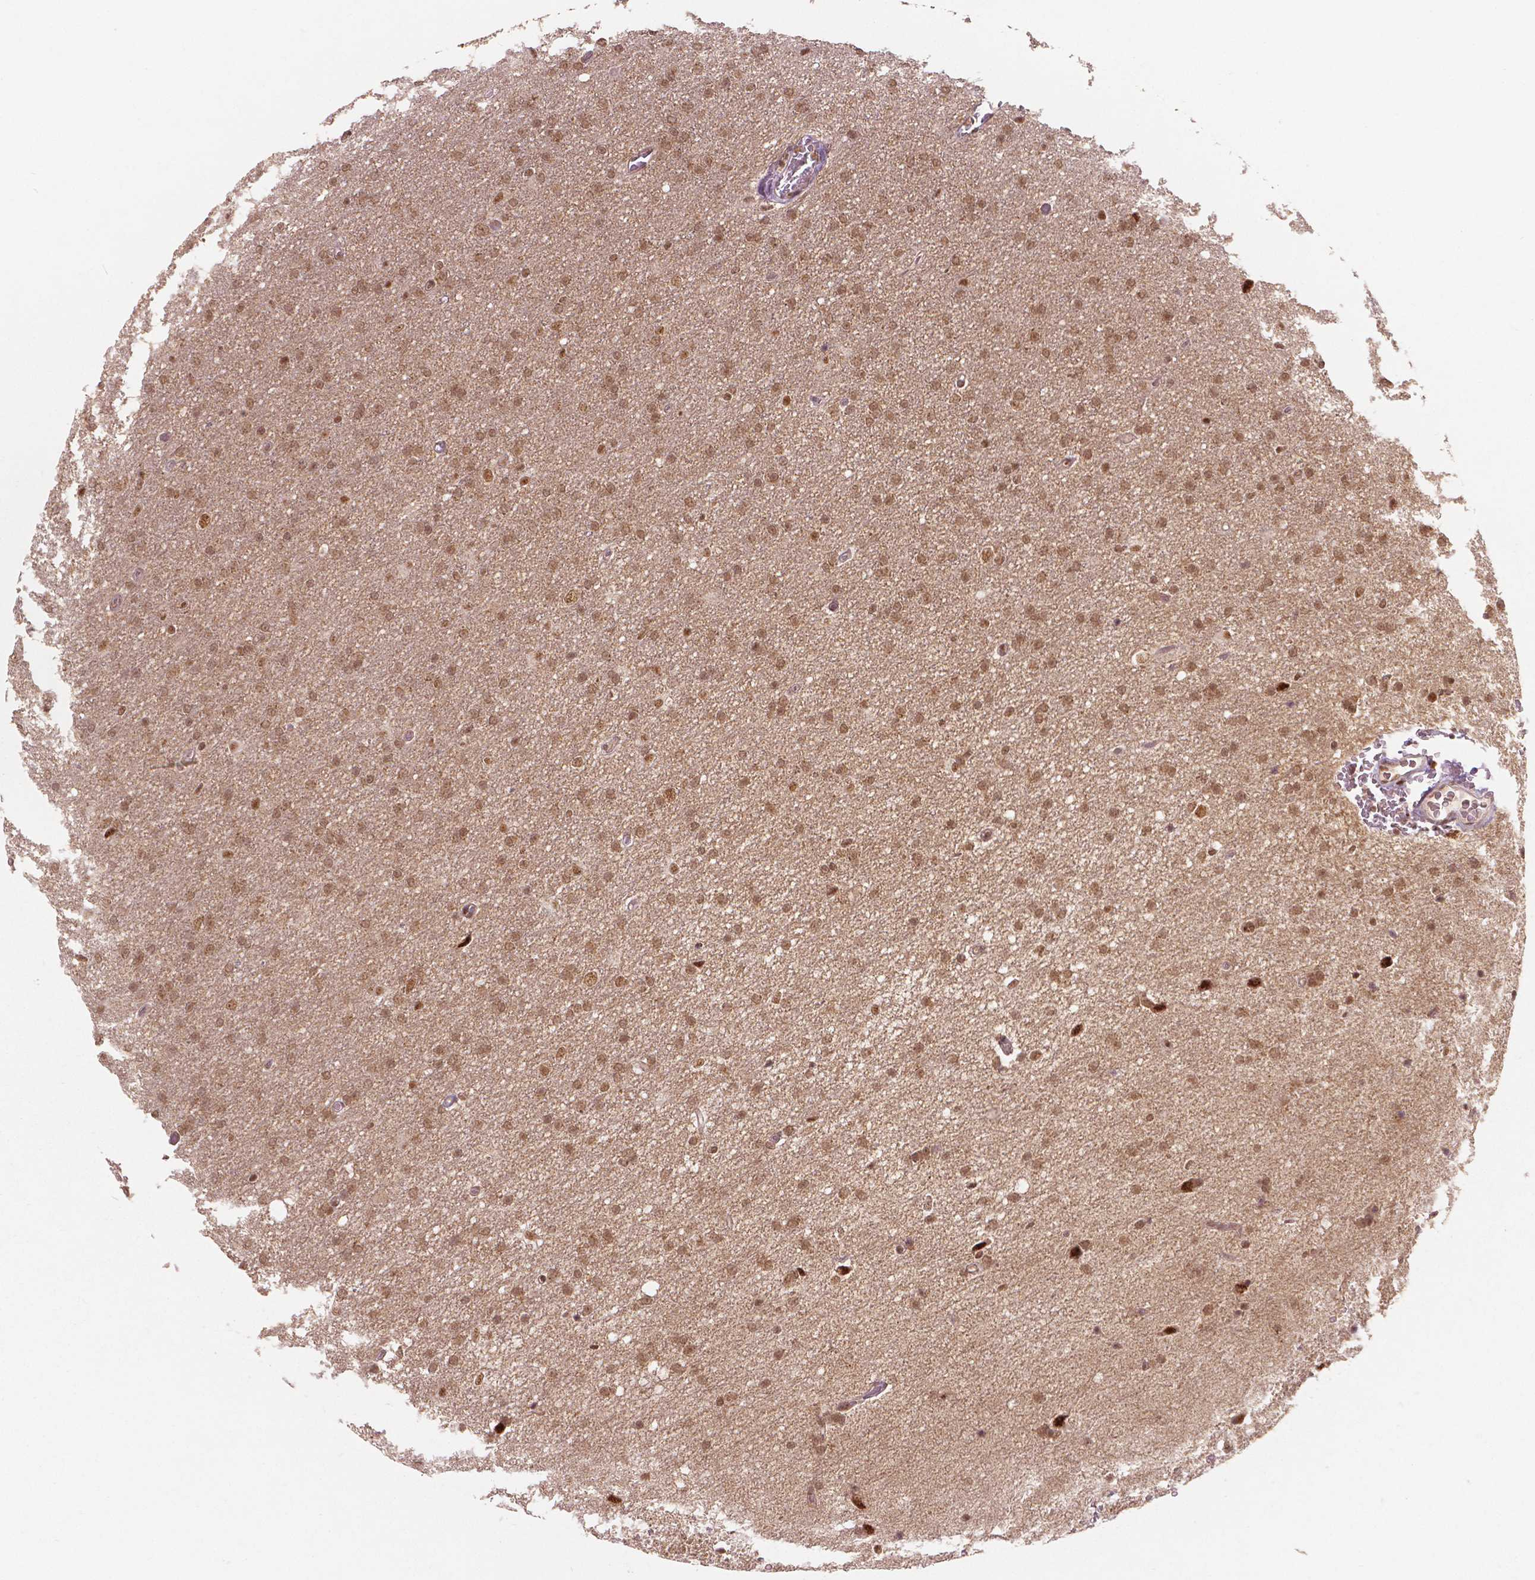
{"staining": {"intensity": "moderate", "quantity": ">75%", "location": "nuclear"}, "tissue": "glioma", "cell_type": "Tumor cells", "image_type": "cancer", "snomed": [{"axis": "morphology", "description": "Glioma, malignant, High grade"}, {"axis": "topography", "description": "Cerebral cortex"}], "caption": "Brown immunohistochemical staining in human malignant glioma (high-grade) displays moderate nuclear positivity in about >75% of tumor cells.", "gene": "NSD2", "patient": {"sex": "male", "age": 70}}